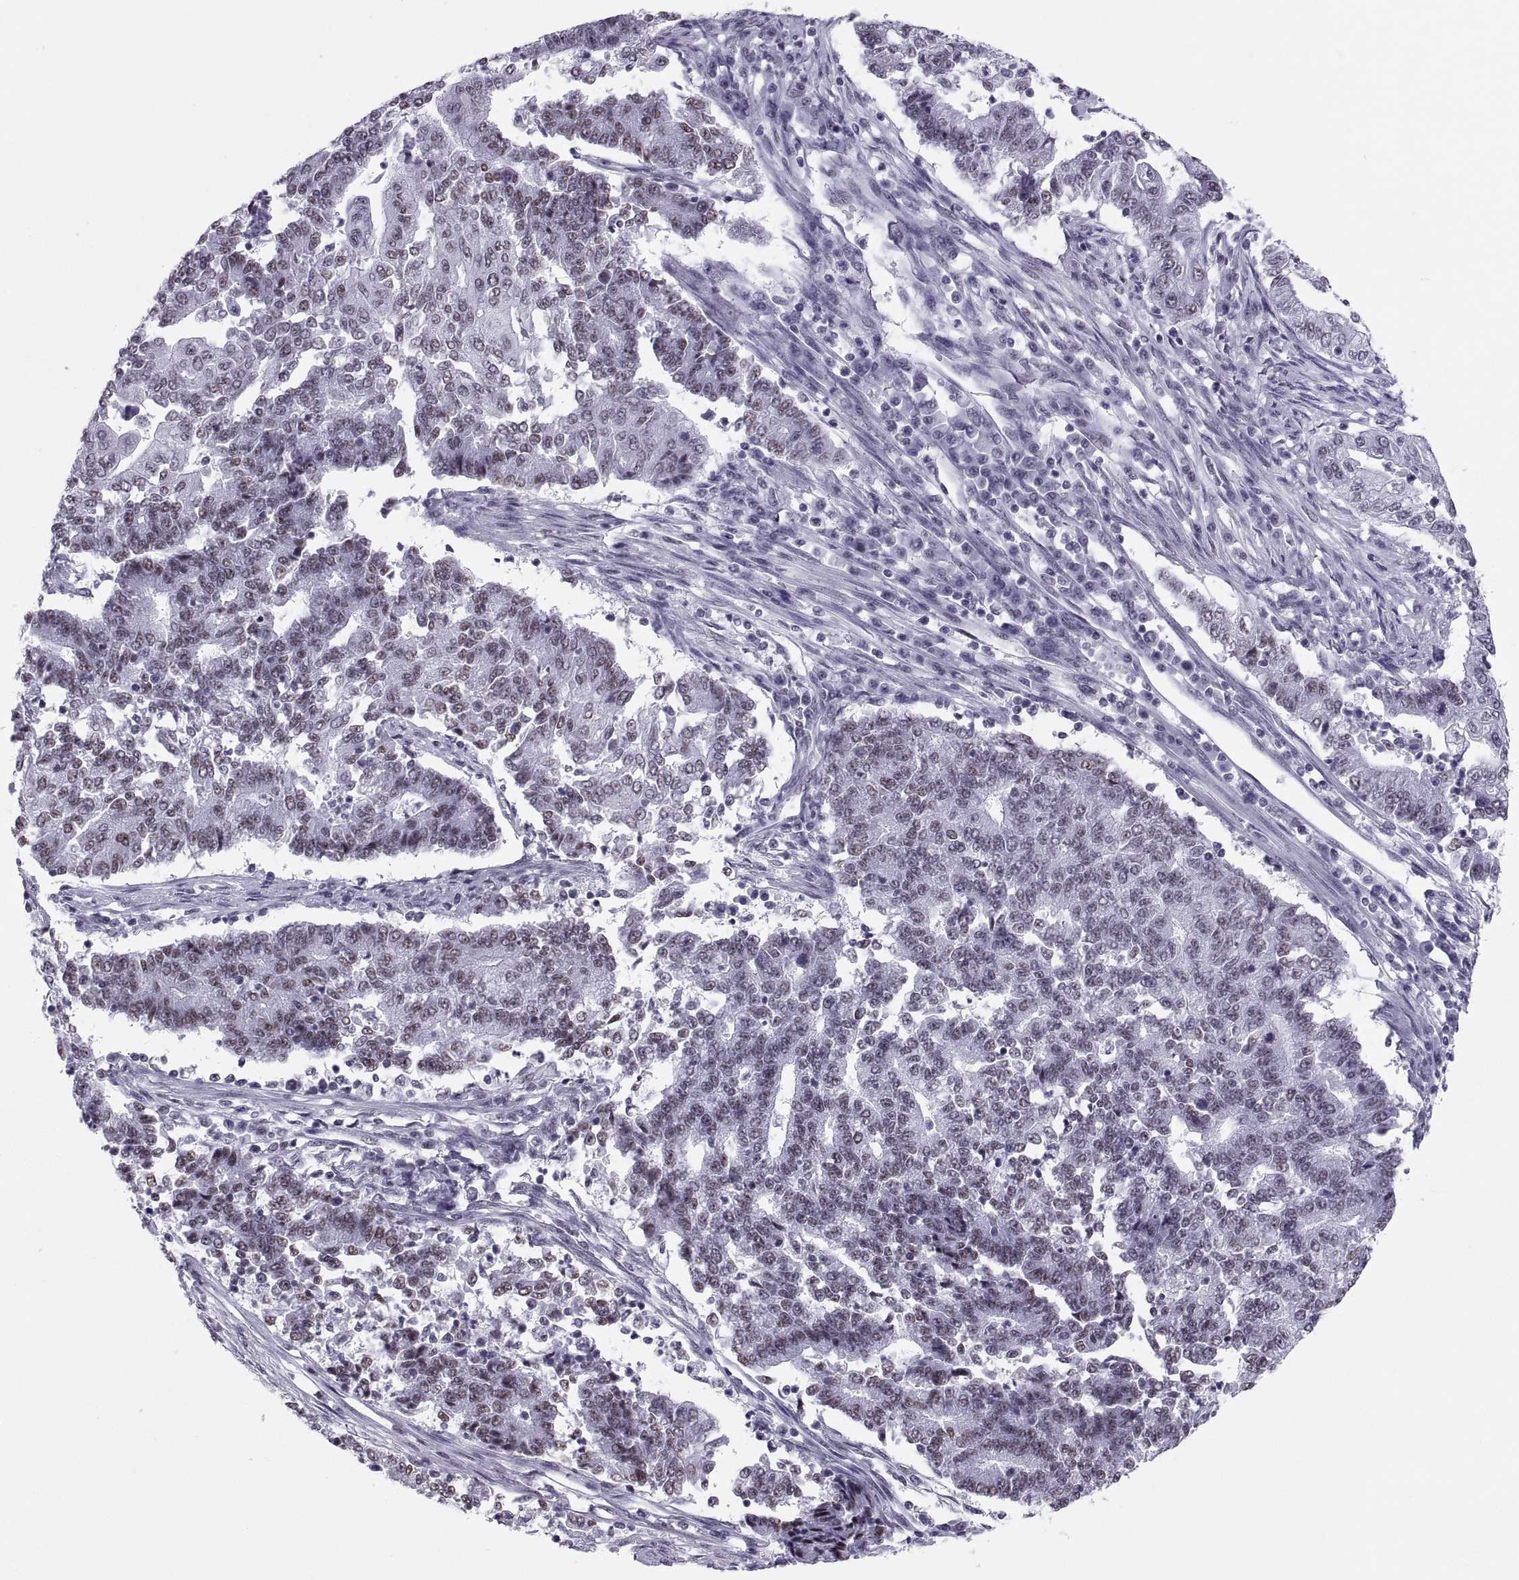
{"staining": {"intensity": "weak", "quantity": ">75%", "location": "nuclear"}, "tissue": "endometrial cancer", "cell_type": "Tumor cells", "image_type": "cancer", "snomed": [{"axis": "morphology", "description": "Adenocarcinoma, NOS"}, {"axis": "topography", "description": "Uterus"}, {"axis": "topography", "description": "Endometrium"}], "caption": "Endometrial adenocarcinoma stained with immunohistochemistry exhibits weak nuclear staining in approximately >75% of tumor cells.", "gene": "NEUROD6", "patient": {"sex": "female", "age": 54}}